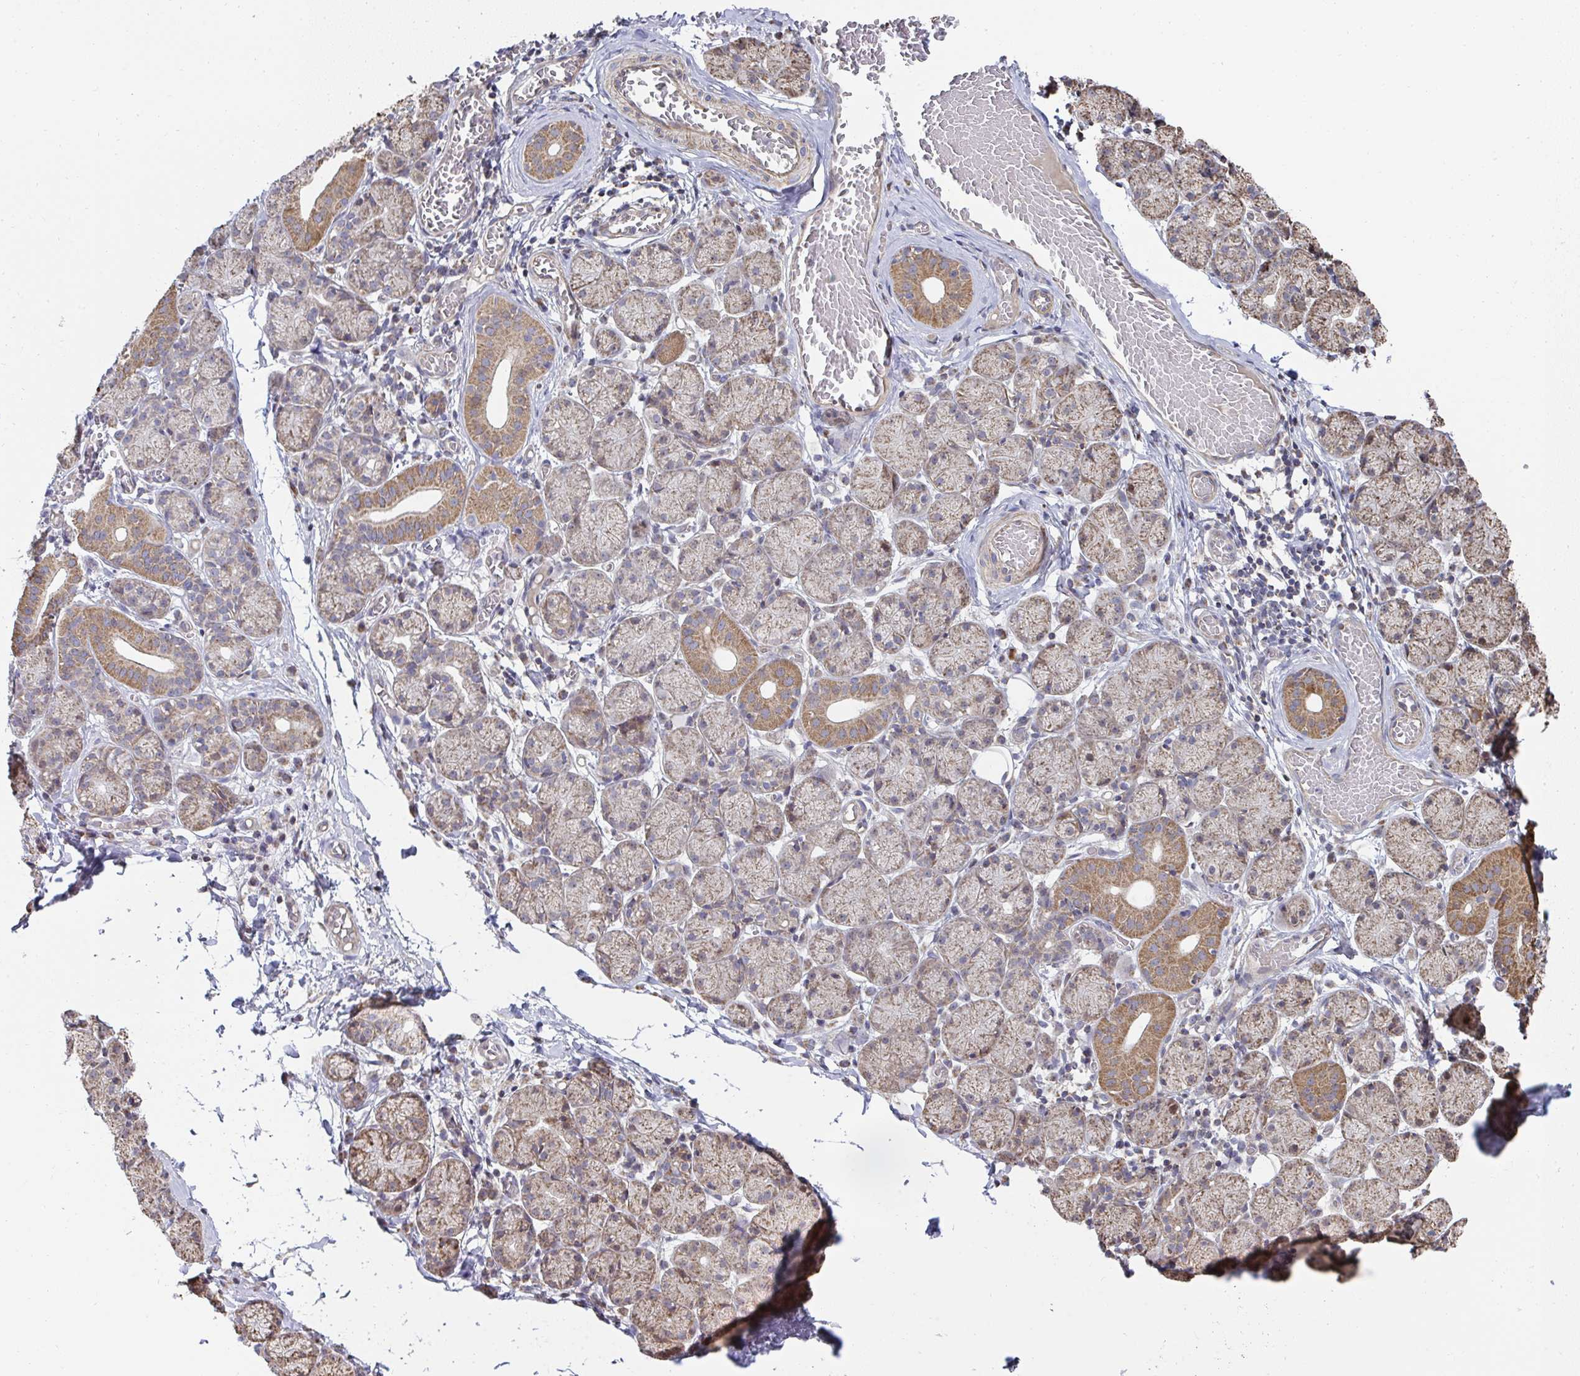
{"staining": {"intensity": "moderate", "quantity": "25%-75%", "location": "cytoplasmic/membranous"}, "tissue": "salivary gland", "cell_type": "Glandular cells", "image_type": "normal", "snomed": [{"axis": "morphology", "description": "Normal tissue, NOS"}, {"axis": "topography", "description": "Salivary gland"}], "caption": "Protein expression analysis of benign salivary gland shows moderate cytoplasmic/membranous expression in about 25%-75% of glandular cells. The staining is performed using DAB (3,3'-diaminobenzidine) brown chromogen to label protein expression. The nuclei are counter-stained blue using hematoxylin.", "gene": "AGTPBP1", "patient": {"sex": "female", "age": 24}}